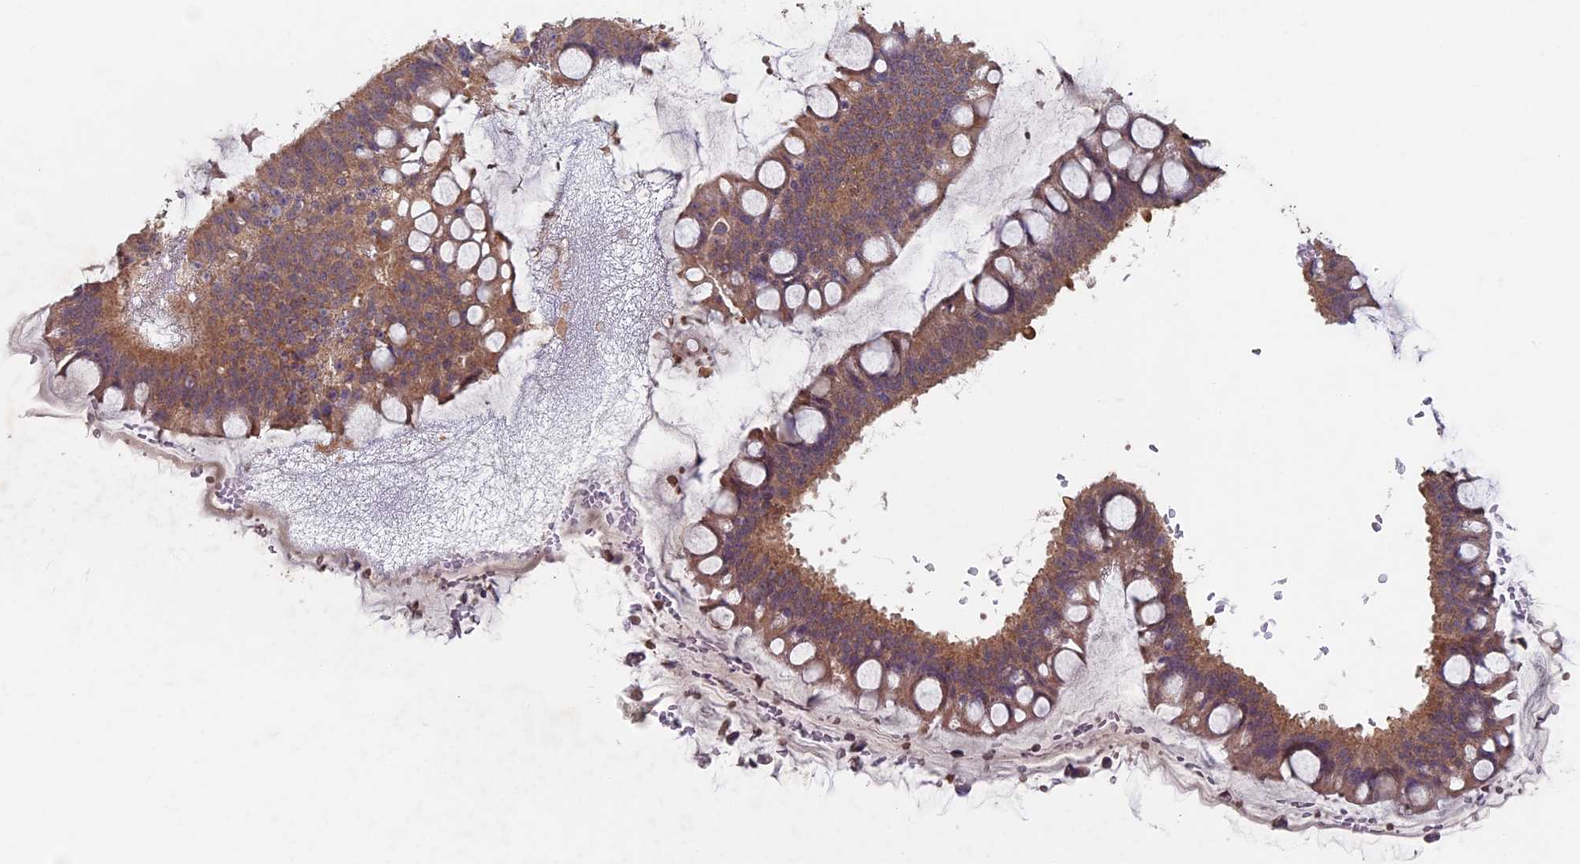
{"staining": {"intensity": "moderate", "quantity": ">75%", "location": "cytoplasmic/membranous"}, "tissue": "ovarian cancer", "cell_type": "Tumor cells", "image_type": "cancer", "snomed": [{"axis": "morphology", "description": "Cystadenocarcinoma, mucinous, NOS"}, {"axis": "topography", "description": "Ovary"}], "caption": "Brown immunohistochemical staining in human ovarian cancer displays moderate cytoplasmic/membranous staining in approximately >75% of tumor cells. The staining is performed using DAB (3,3'-diaminobenzidine) brown chromogen to label protein expression. The nuclei are counter-stained blue using hematoxylin.", "gene": "RCCD1", "patient": {"sex": "female", "age": 73}}